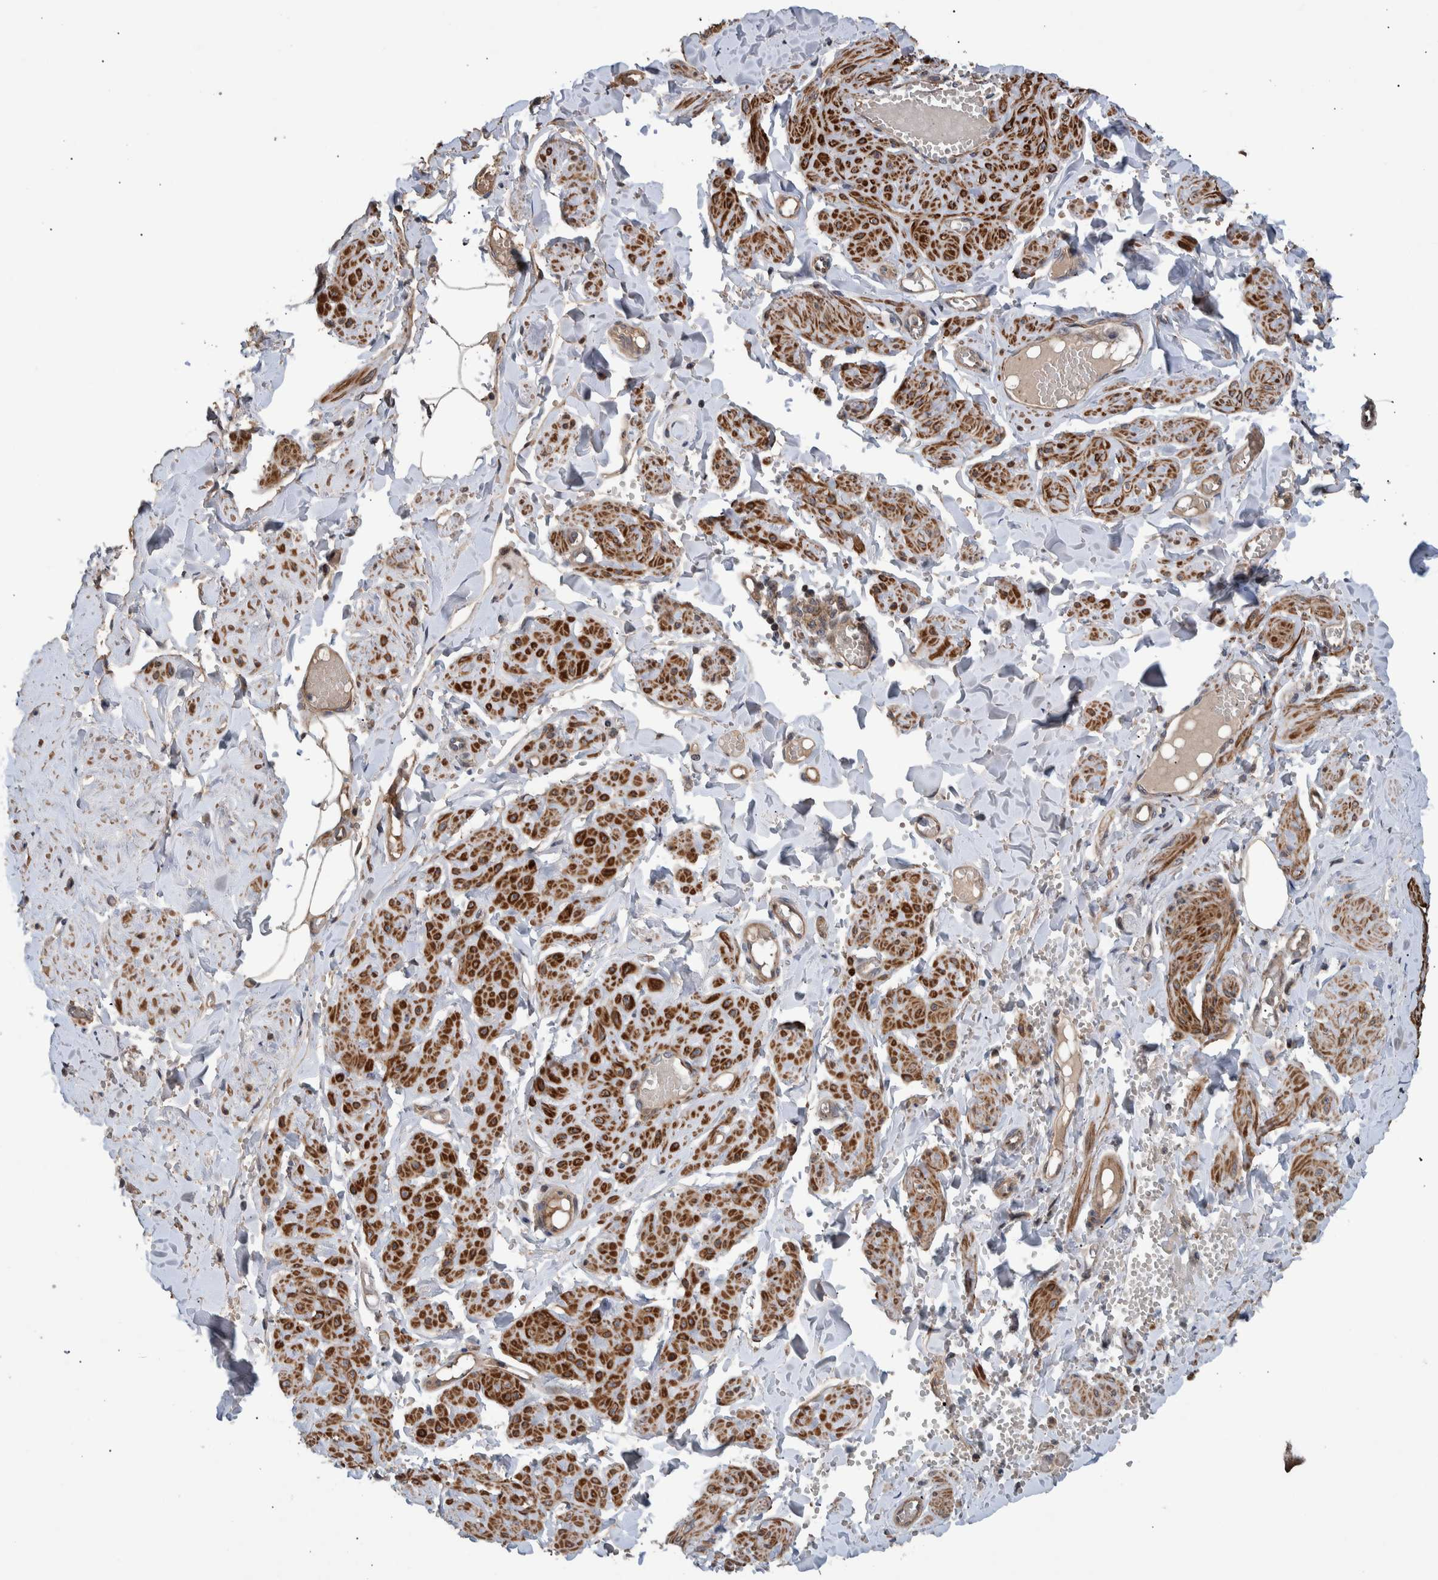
{"staining": {"intensity": "moderate", "quantity": ">75%", "location": "cytoplasmic/membranous,nuclear"}, "tissue": "adipose tissue", "cell_type": "Adipocytes", "image_type": "normal", "snomed": [{"axis": "morphology", "description": "Normal tissue, NOS"}, {"axis": "topography", "description": "Vascular tissue"}, {"axis": "topography", "description": "Fallopian tube"}, {"axis": "topography", "description": "Ovary"}], "caption": "Adipose tissue was stained to show a protein in brown. There is medium levels of moderate cytoplasmic/membranous,nuclear positivity in about >75% of adipocytes. The protein is stained brown, and the nuclei are stained in blue (DAB (3,3'-diaminobenzidine) IHC with brightfield microscopy, high magnification).", "gene": "B3GNTL1", "patient": {"sex": "female", "age": 67}}